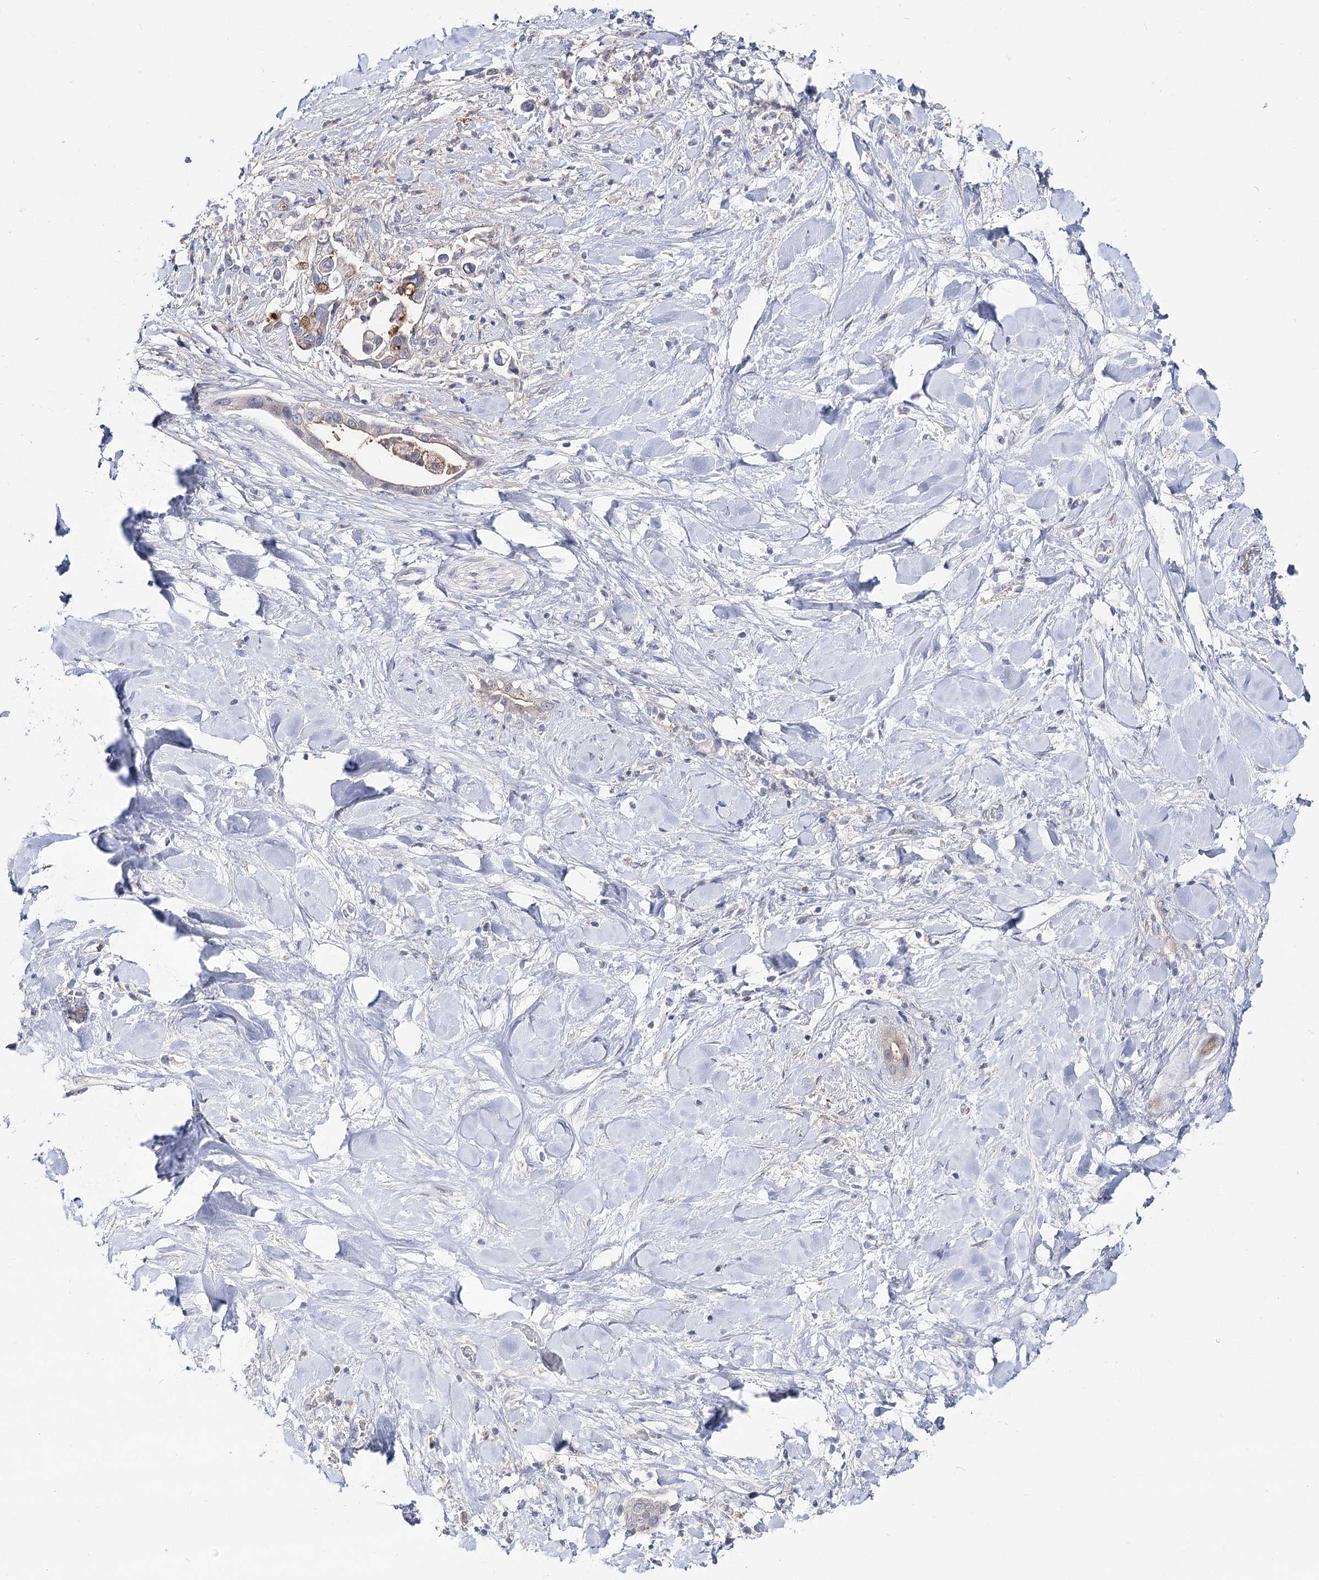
{"staining": {"intensity": "negative", "quantity": "none", "location": "none"}, "tissue": "liver cancer", "cell_type": "Tumor cells", "image_type": "cancer", "snomed": [{"axis": "morphology", "description": "Cholangiocarcinoma"}, {"axis": "topography", "description": "Liver"}], "caption": "The IHC photomicrograph has no significant expression in tumor cells of liver cancer tissue. (Immunohistochemistry, brightfield microscopy, high magnification).", "gene": "UGP2", "patient": {"sex": "female", "age": 54}}